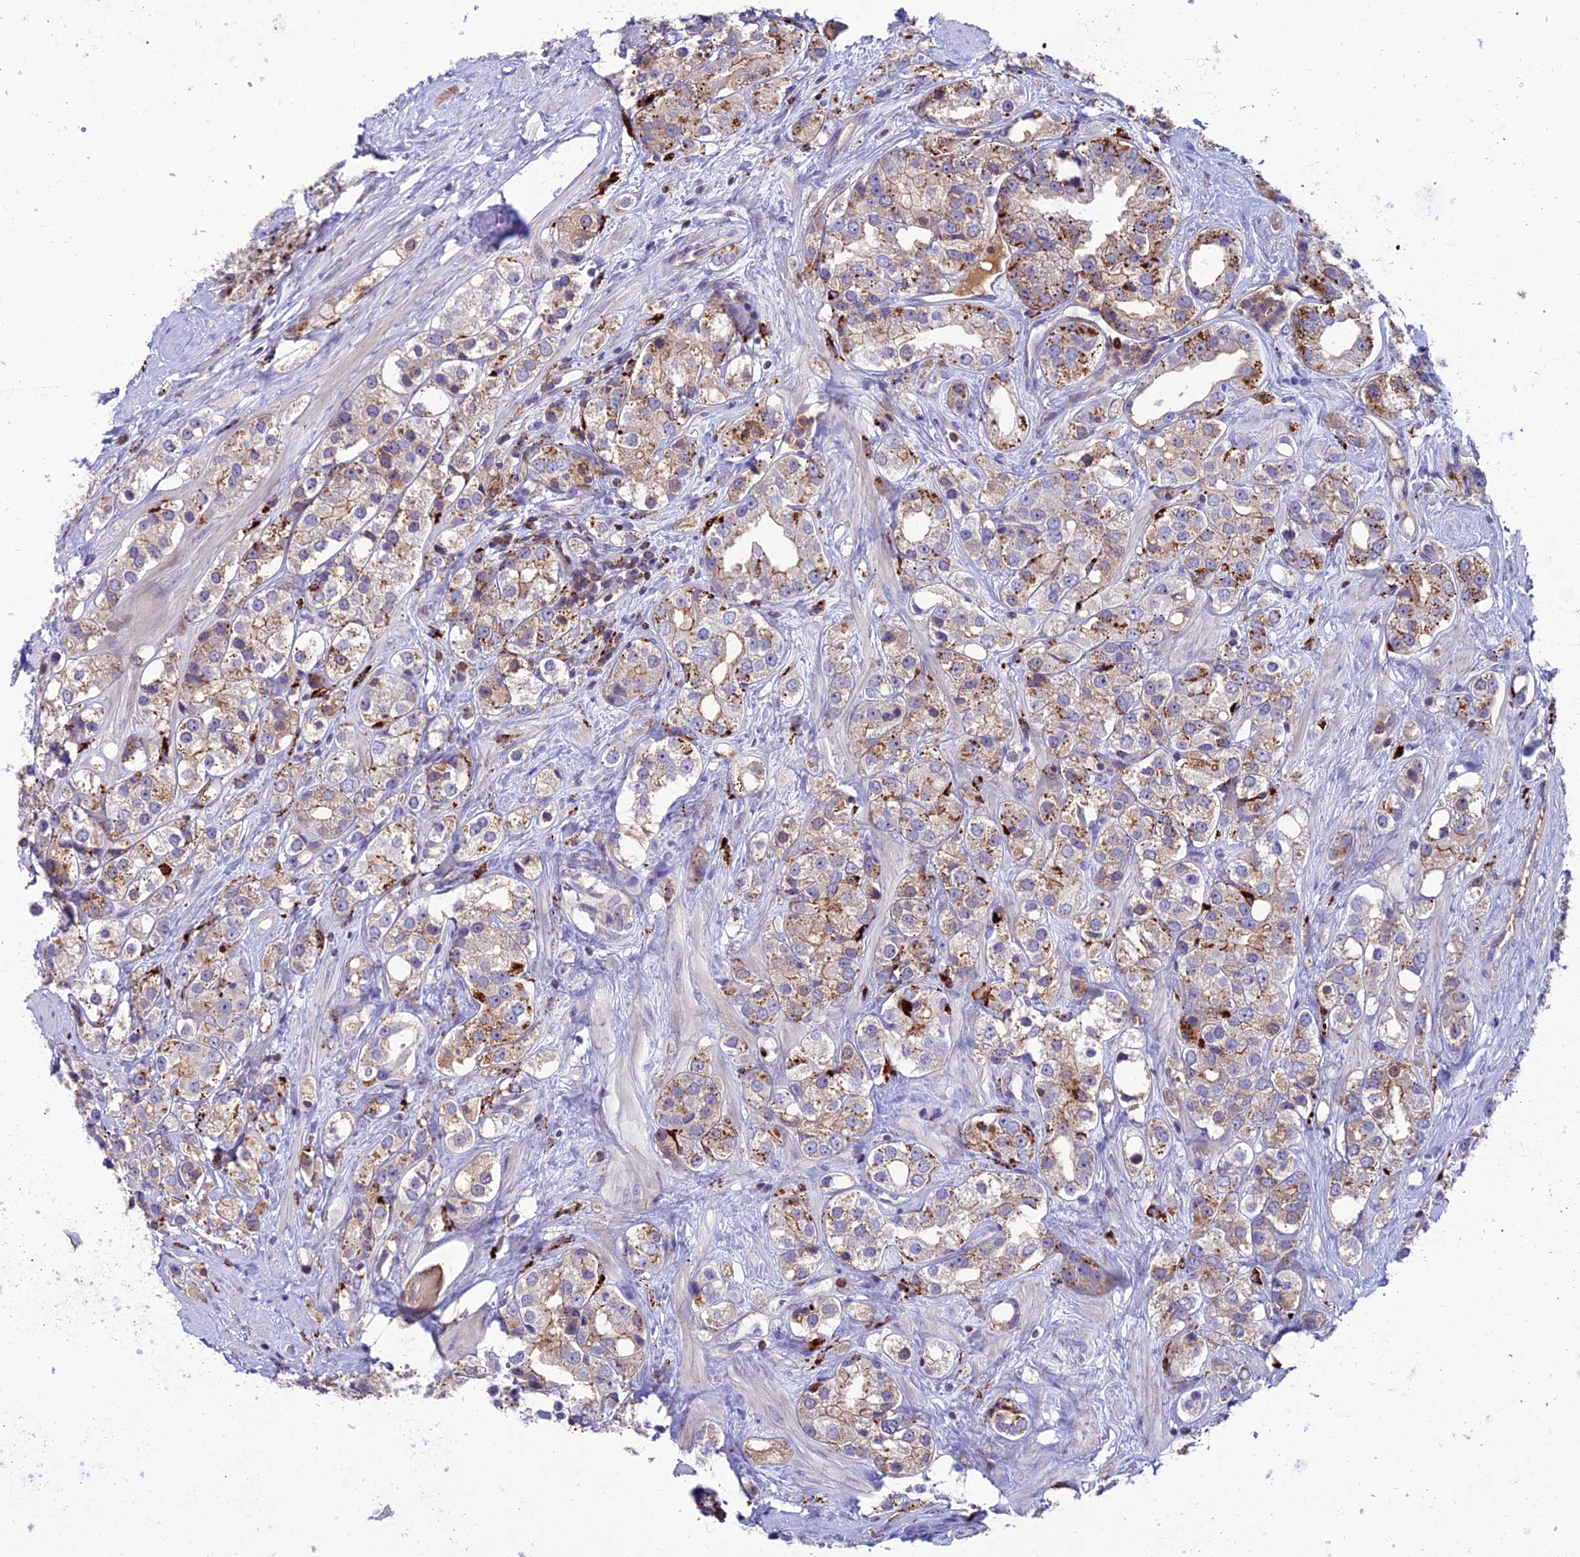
{"staining": {"intensity": "weak", "quantity": "25%-75%", "location": "cytoplasmic/membranous"}, "tissue": "prostate cancer", "cell_type": "Tumor cells", "image_type": "cancer", "snomed": [{"axis": "morphology", "description": "Adenocarcinoma, NOS"}, {"axis": "topography", "description": "Prostate"}], "caption": "DAB (3,3'-diaminobenzidine) immunohistochemical staining of prostate adenocarcinoma displays weak cytoplasmic/membranous protein staining in approximately 25%-75% of tumor cells.", "gene": "ARHGEF18", "patient": {"sex": "male", "age": 79}}